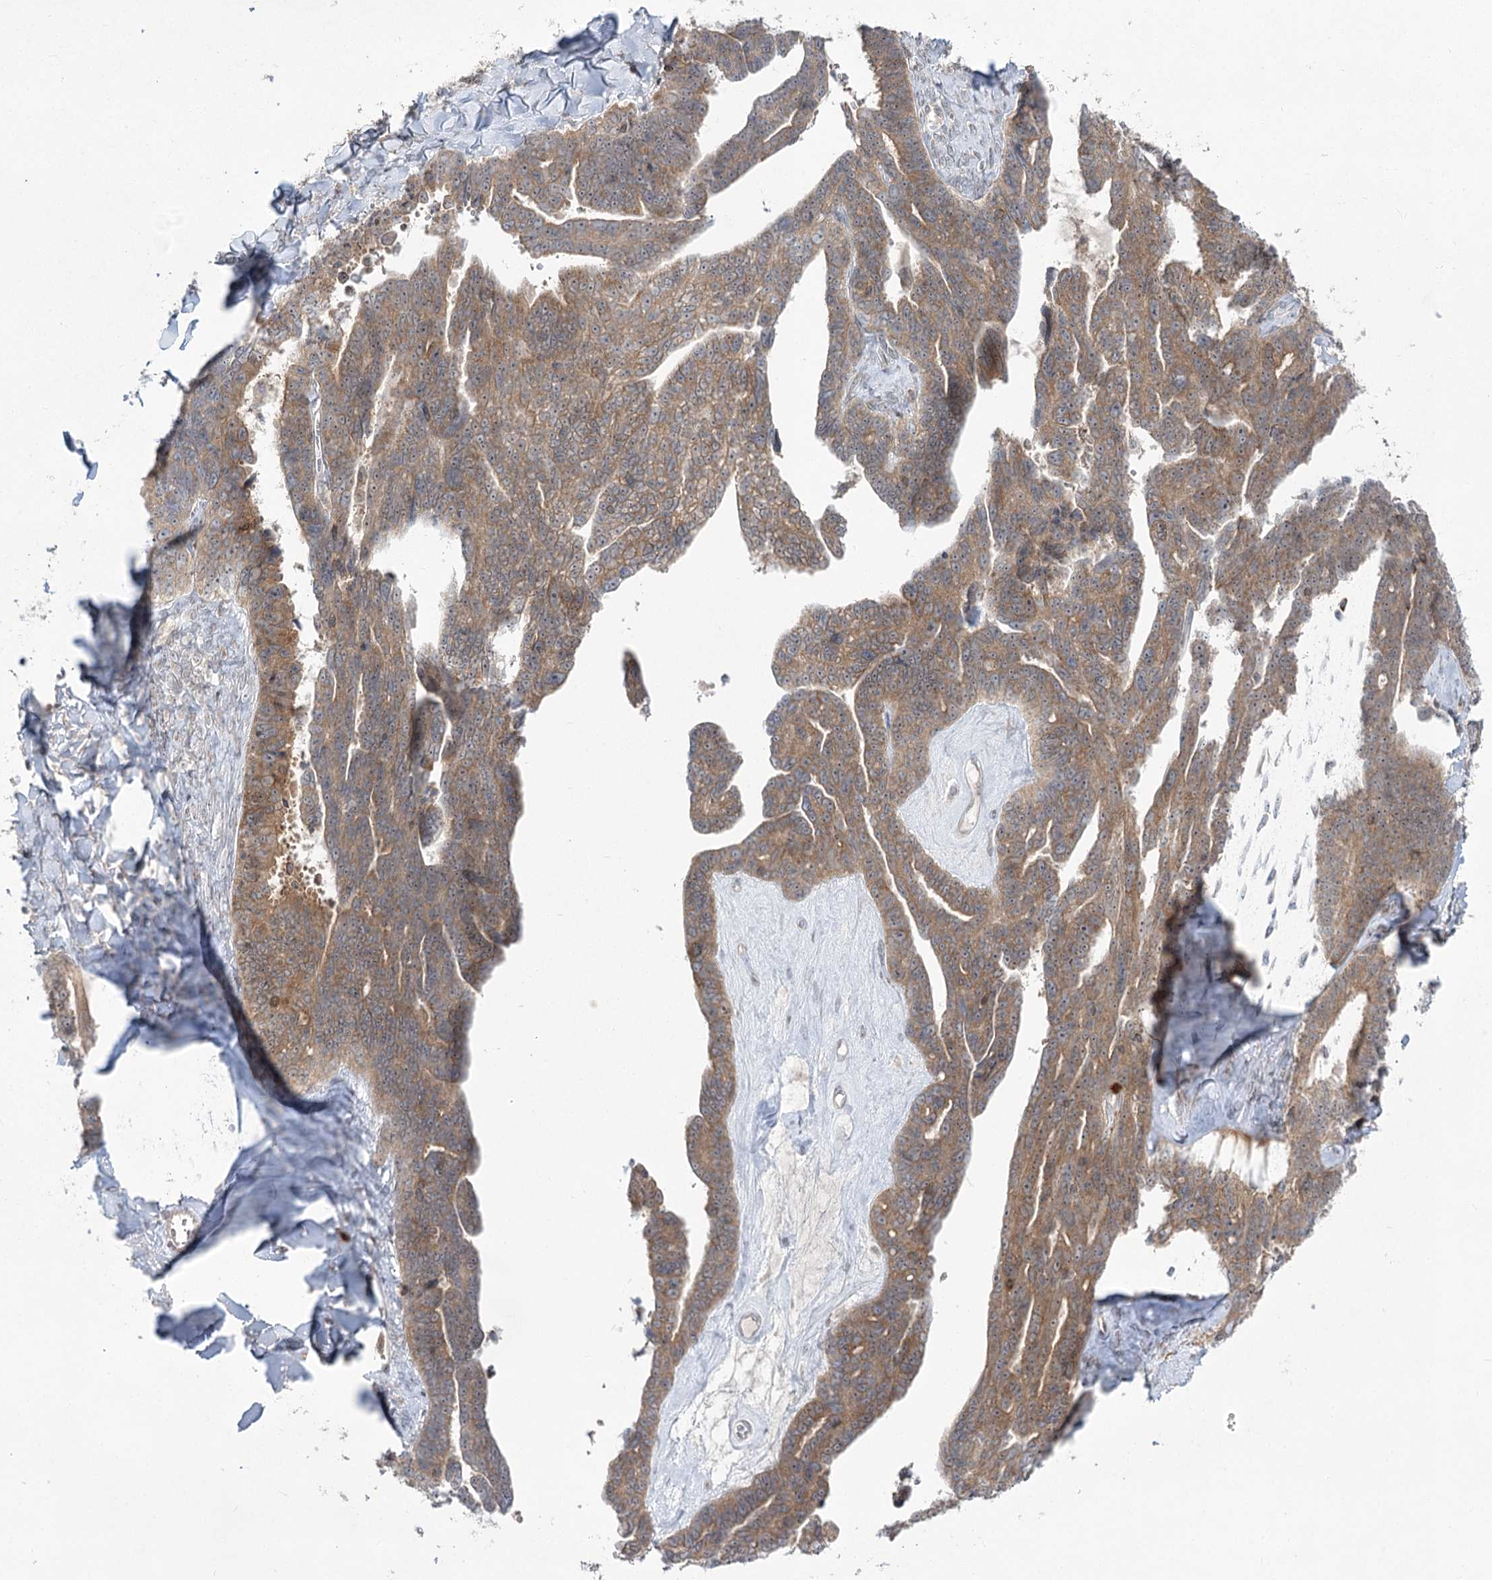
{"staining": {"intensity": "moderate", "quantity": "25%-75%", "location": "cytoplasmic/membranous"}, "tissue": "ovarian cancer", "cell_type": "Tumor cells", "image_type": "cancer", "snomed": [{"axis": "morphology", "description": "Cystadenocarcinoma, serous, NOS"}, {"axis": "topography", "description": "Ovary"}], "caption": "Approximately 25%-75% of tumor cells in serous cystadenocarcinoma (ovarian) show moderate cytoplasmic/membranous protein positivity as visualized by brown immunohistochemical staining.", "gene": "SYTL1", "patient": {"sex": "female", "age": 79}}